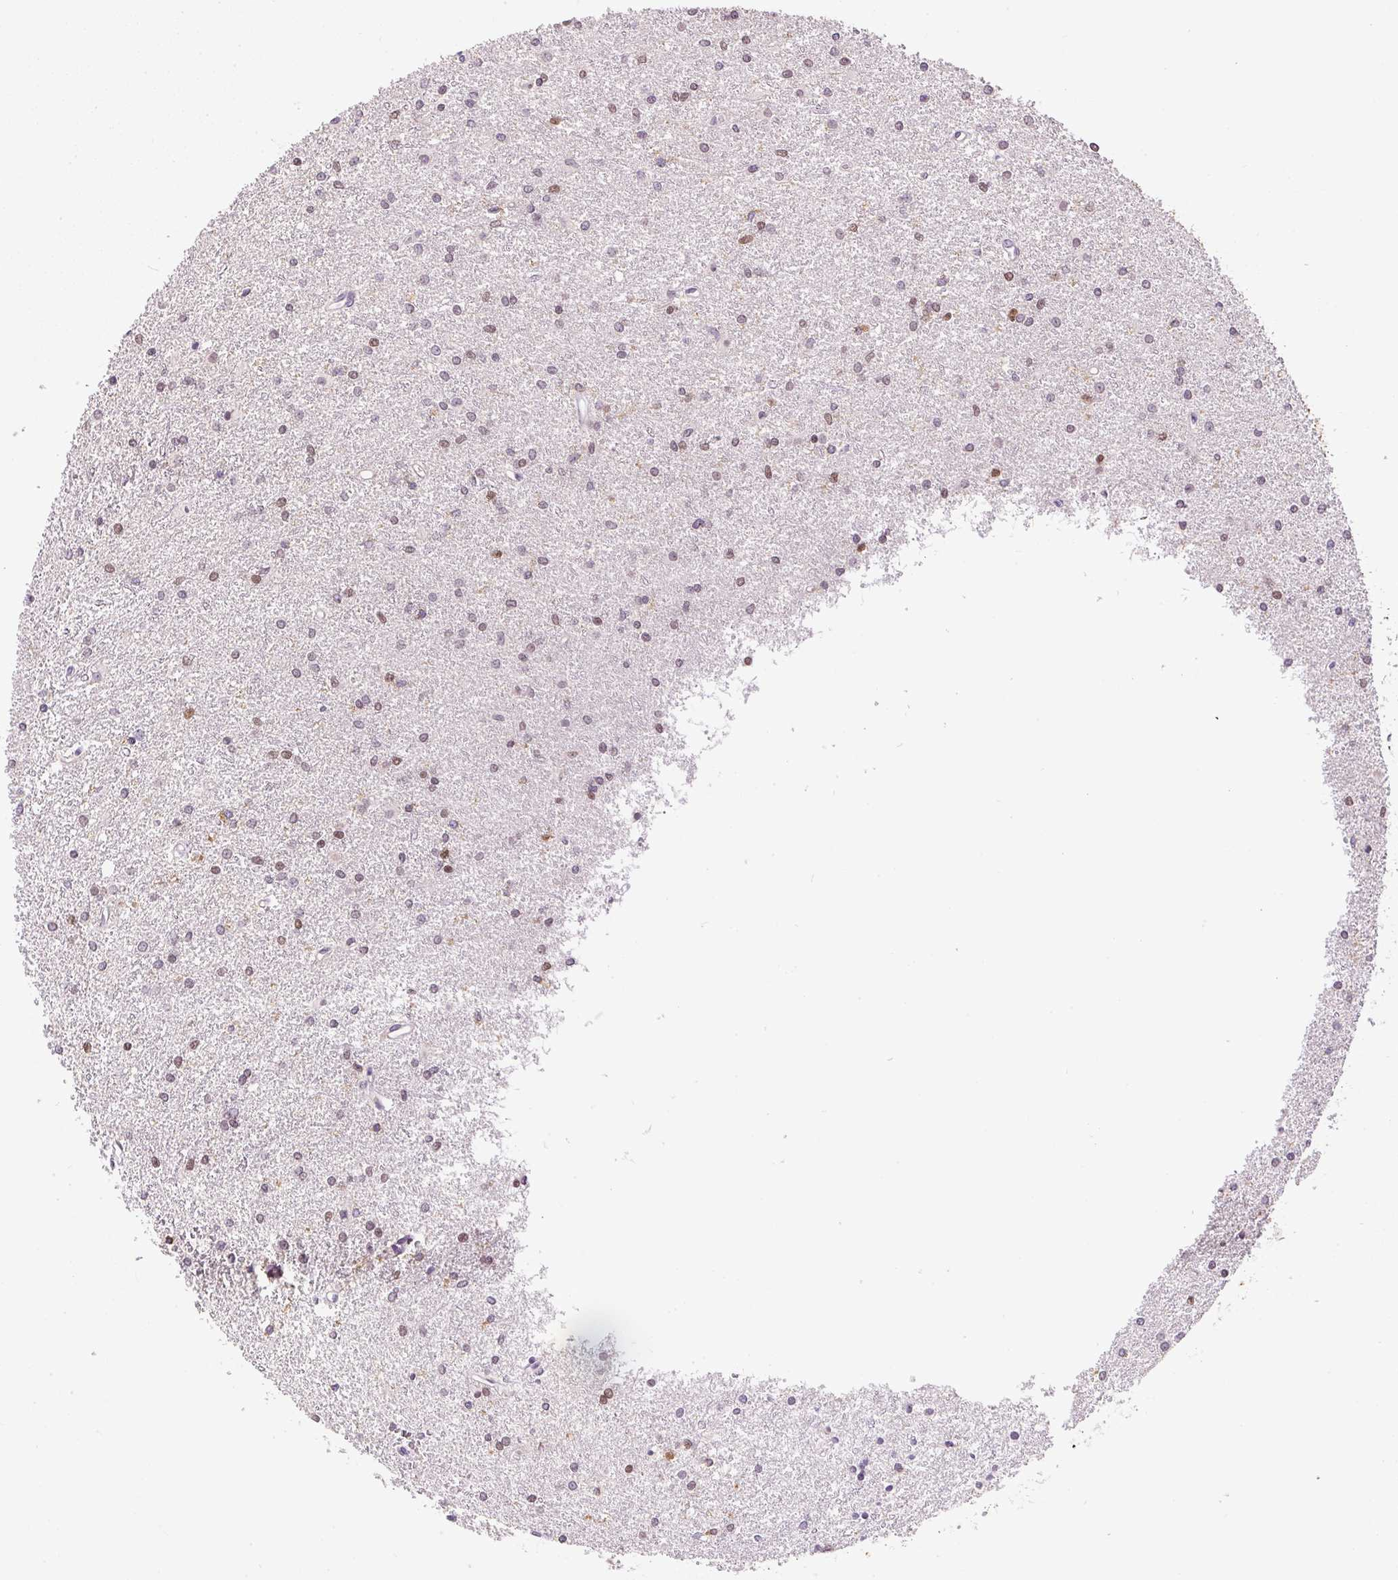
{"staining": {"intensity": "weak", "quantity": "25%-75%", "location": "nuclear"}, "tissue": "glioma", "cell_type": "Tumor cells", "image_type": "cancer", "snomed": [{"axis": "morphology", "description": "Glioma, malignant, High grade"}, {"axis": "topography", "description": "Brain"}], "caption": "A high-resolution histopathology image shows immunohistochemistry (IHC) staining of glioma, which shows weak nuclear expression in about 25%-75% of tumor cells. (DAB (3,3'-diaminobenzidine) IHC, brown staining for protein, blue staining for nuclei).", "gene": "CARD11", "patient": {"sex": "female", "age": 50}}